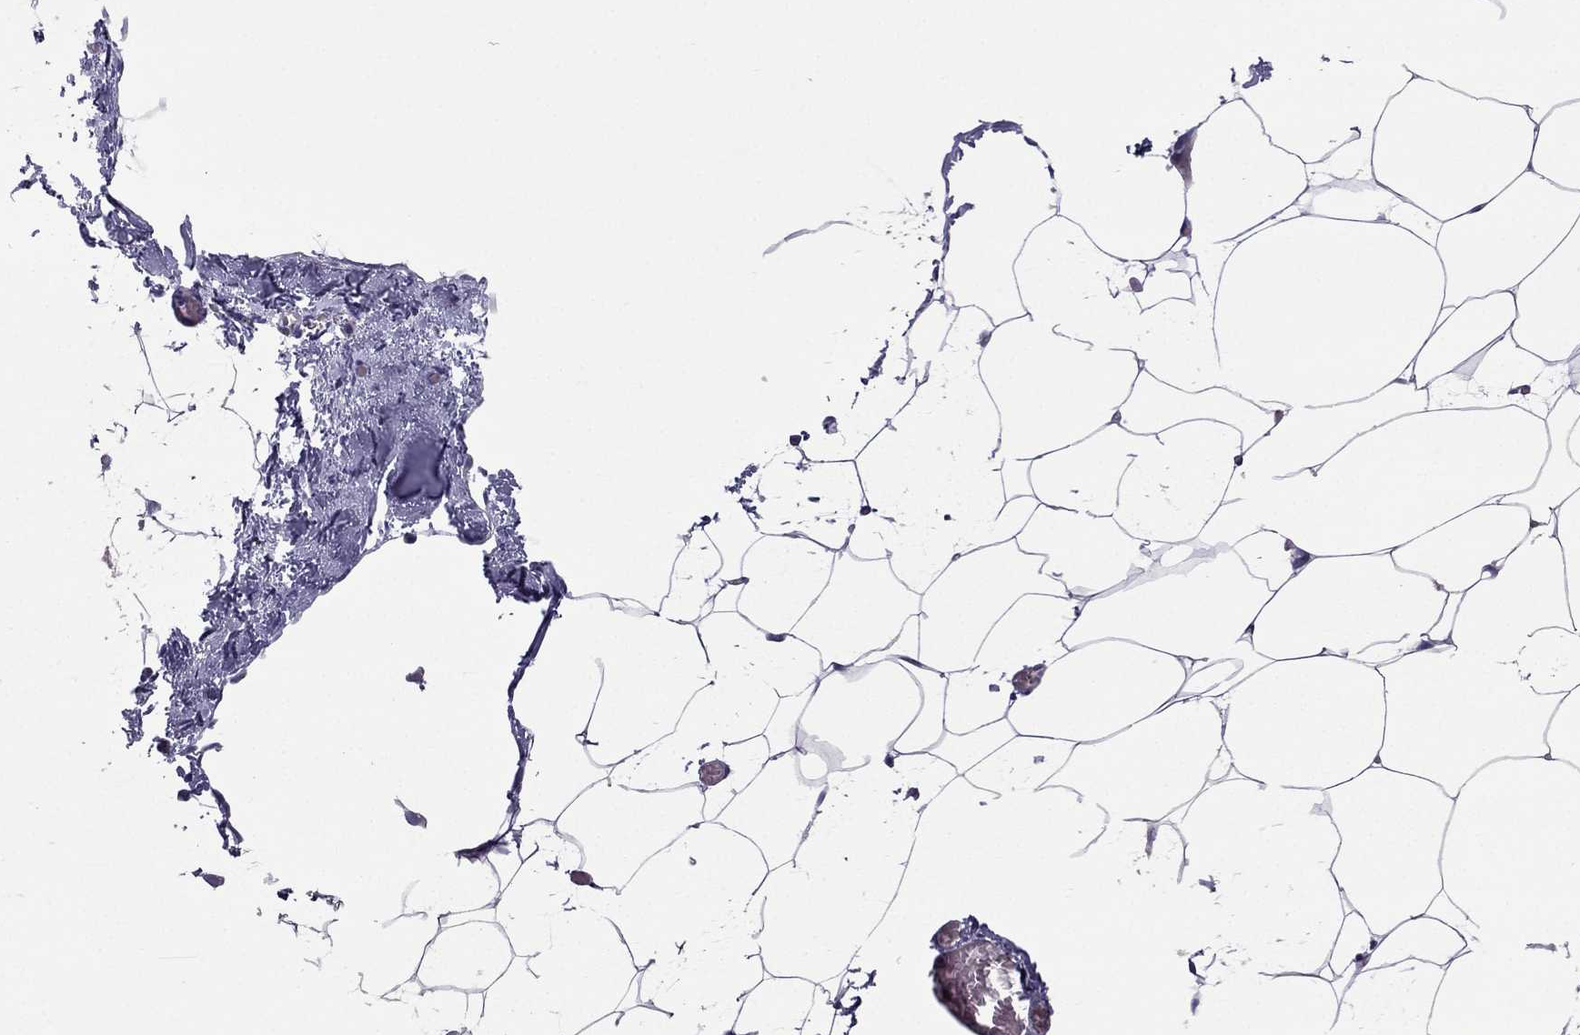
{"staining": {"intensity": "negative", "quantity": "none", "location": "none"}, "tissue": "adipose tissue", "cell_type": "Adipocytes", "image_type": "normal", "snomed": [{"axis": "morphology", "description": "Normal tissue, NOS"}, {"axis": "topography", "description": "Adipose tissue"}], "caption": "A high-resolution image shows IHC staining of unremarkable adipose tissue, which reveals no significant positivity in adipocytes. (Stains: DAB (3,3'-diaminobenzidine) immunohistochemistry with hematoxylin counter stain, Microscopy: brightfield microscopy at high magnification).", "gene": "MYBPH", "patient": {"sex": "male", "age": 57}}